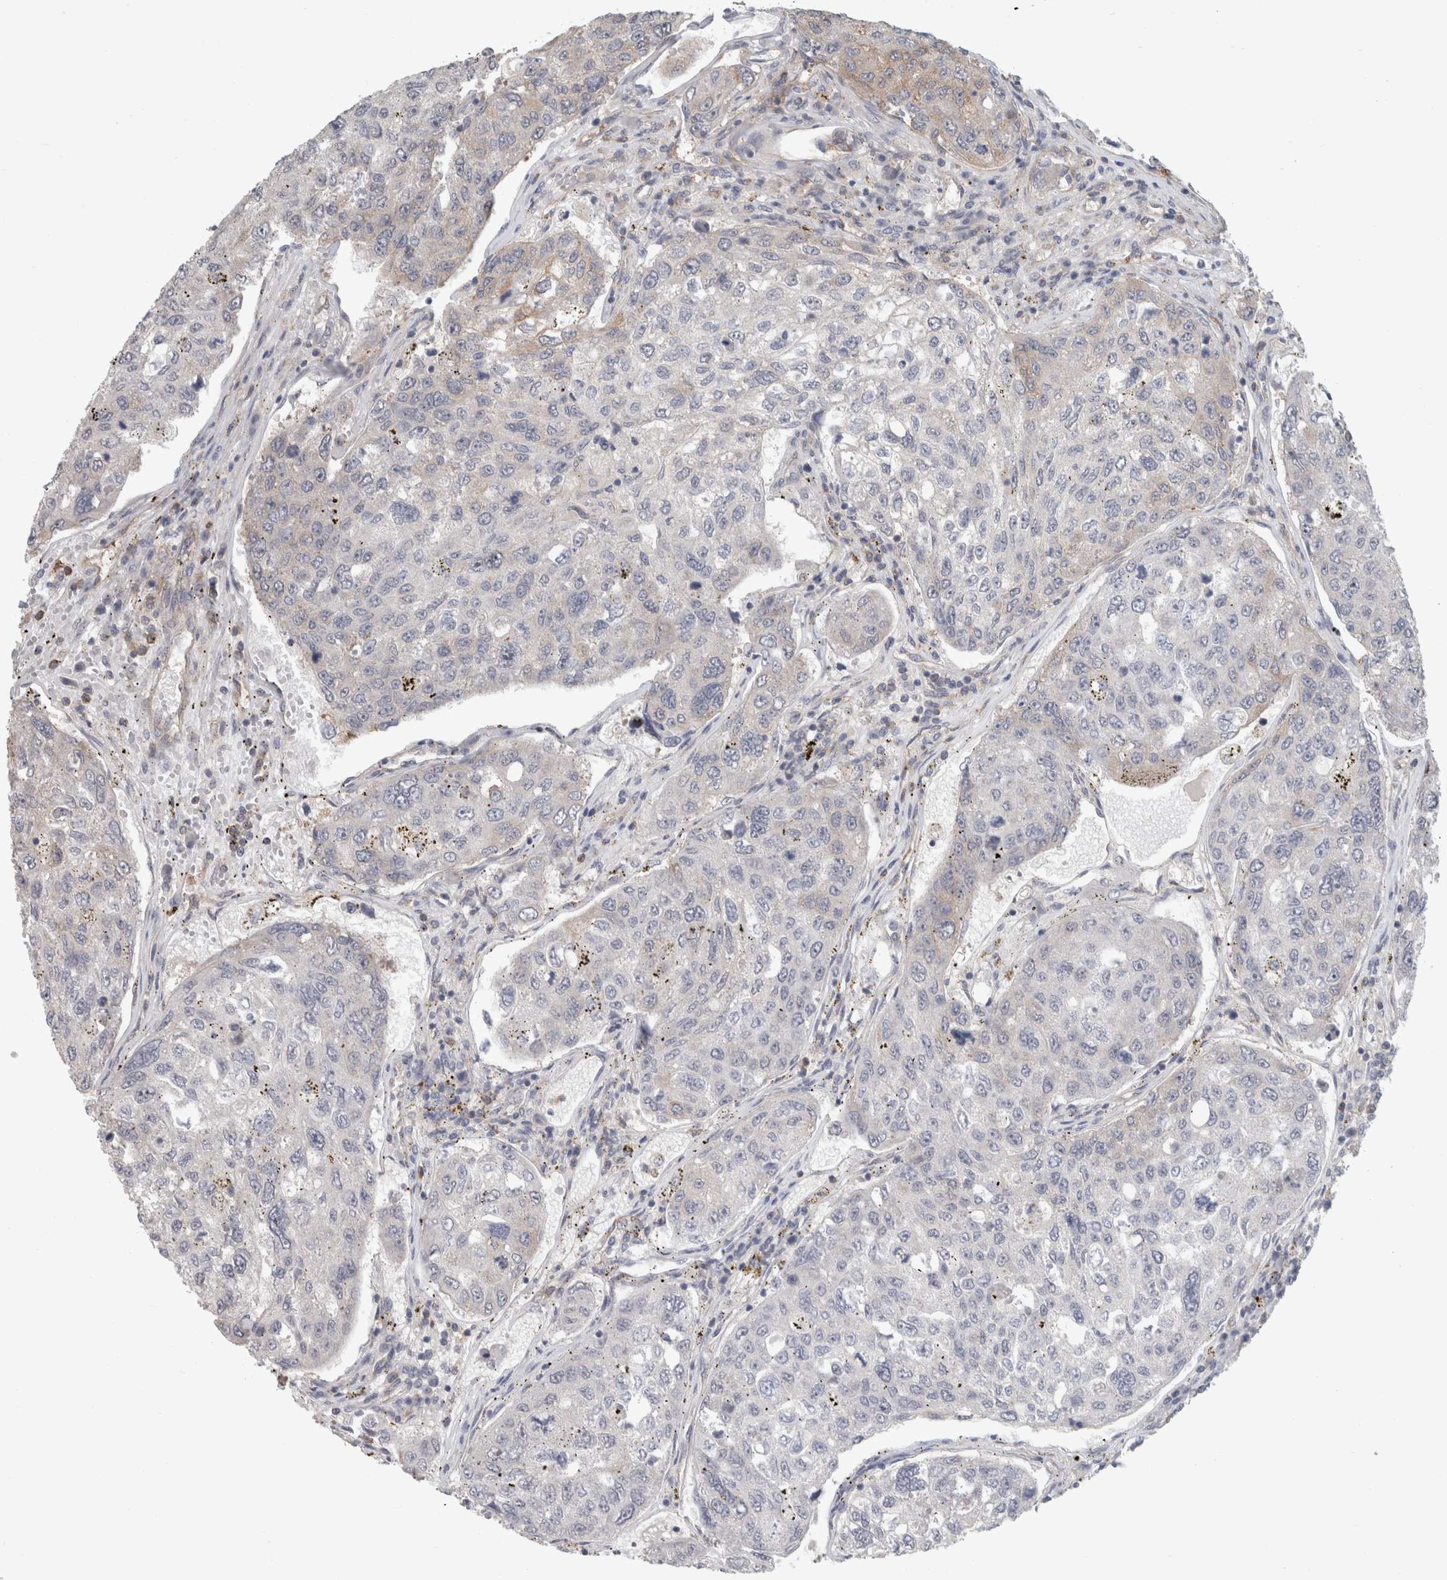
{"staining": {"intensity": "moderate", "quantity": "<25%", "location": "cytoplasmic/membranous"}, "tissue": "urothelial cancer", "cell_type": "Tumor cells", "image_type": "cancer", "snomed": [{"axis": "morphology", "description": "Urothelial carcinoma, High grade"}, {"axis": "topography", "description": "Lymph node"}, {"axis": "topography", "description": "Urinary bladder"}], "caption": "High-grade urothelial carcinoma stained for a protein demonstrates moderate cytoplasmic/membranous positivity in tumor cells.", "gene": "RASAL2", "patient": {"sex": "male", "age": 51}}